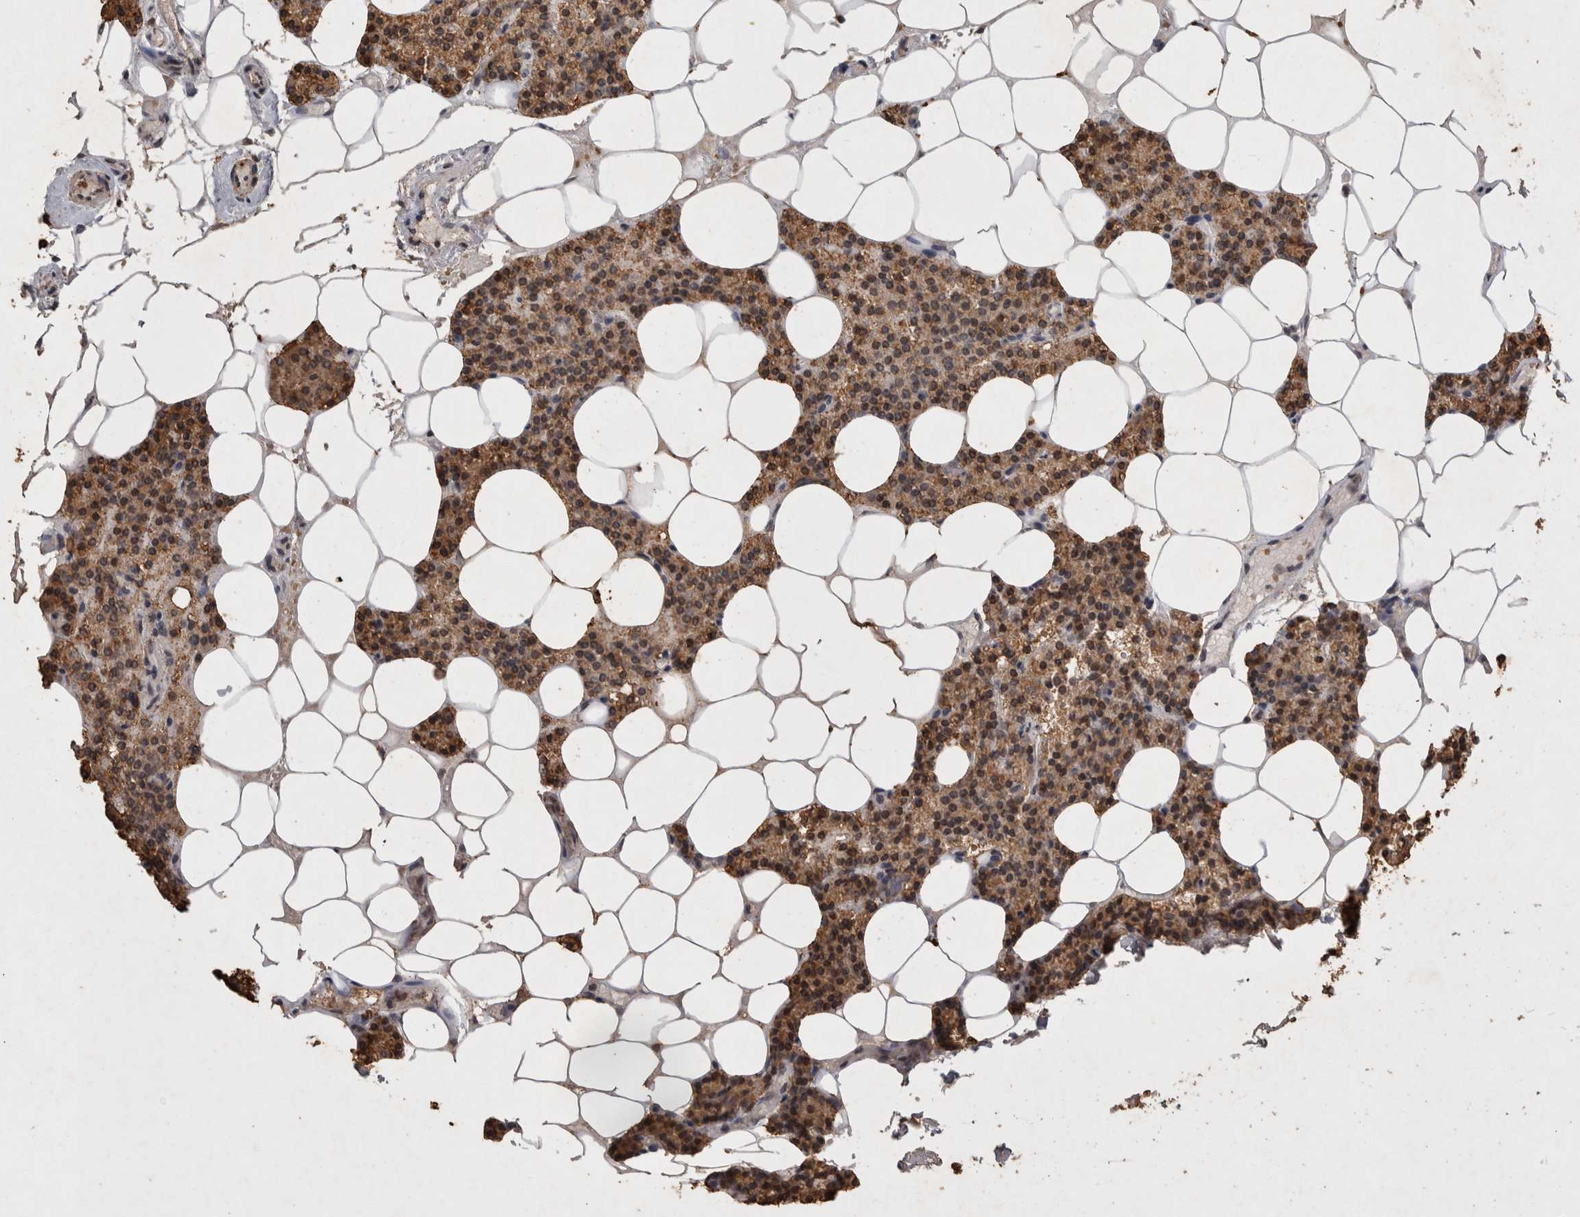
{"staining": {"intensity": "moderate", "quantity": ">75%", "location": "cytoplasmic/membranous,nuclear"}, "tissue": "parathyroid gland", "cell_type": "Glandular cells", "image_type": "normal", "snomed": [{"axis": "morphology", "description": "Normal tissue, NOS"}, {"axis": "topography", "description": "Parathyroid gland"}], "caption": "Immunohistochemical staining of benign parathyroid gland demonstrates medium levels of moderate cytoplasmic/membranous,nuclear expression in approximately >75% of glandular cells.", "gene": "HRK", "patient": {"sex": "male", "age": 75}}